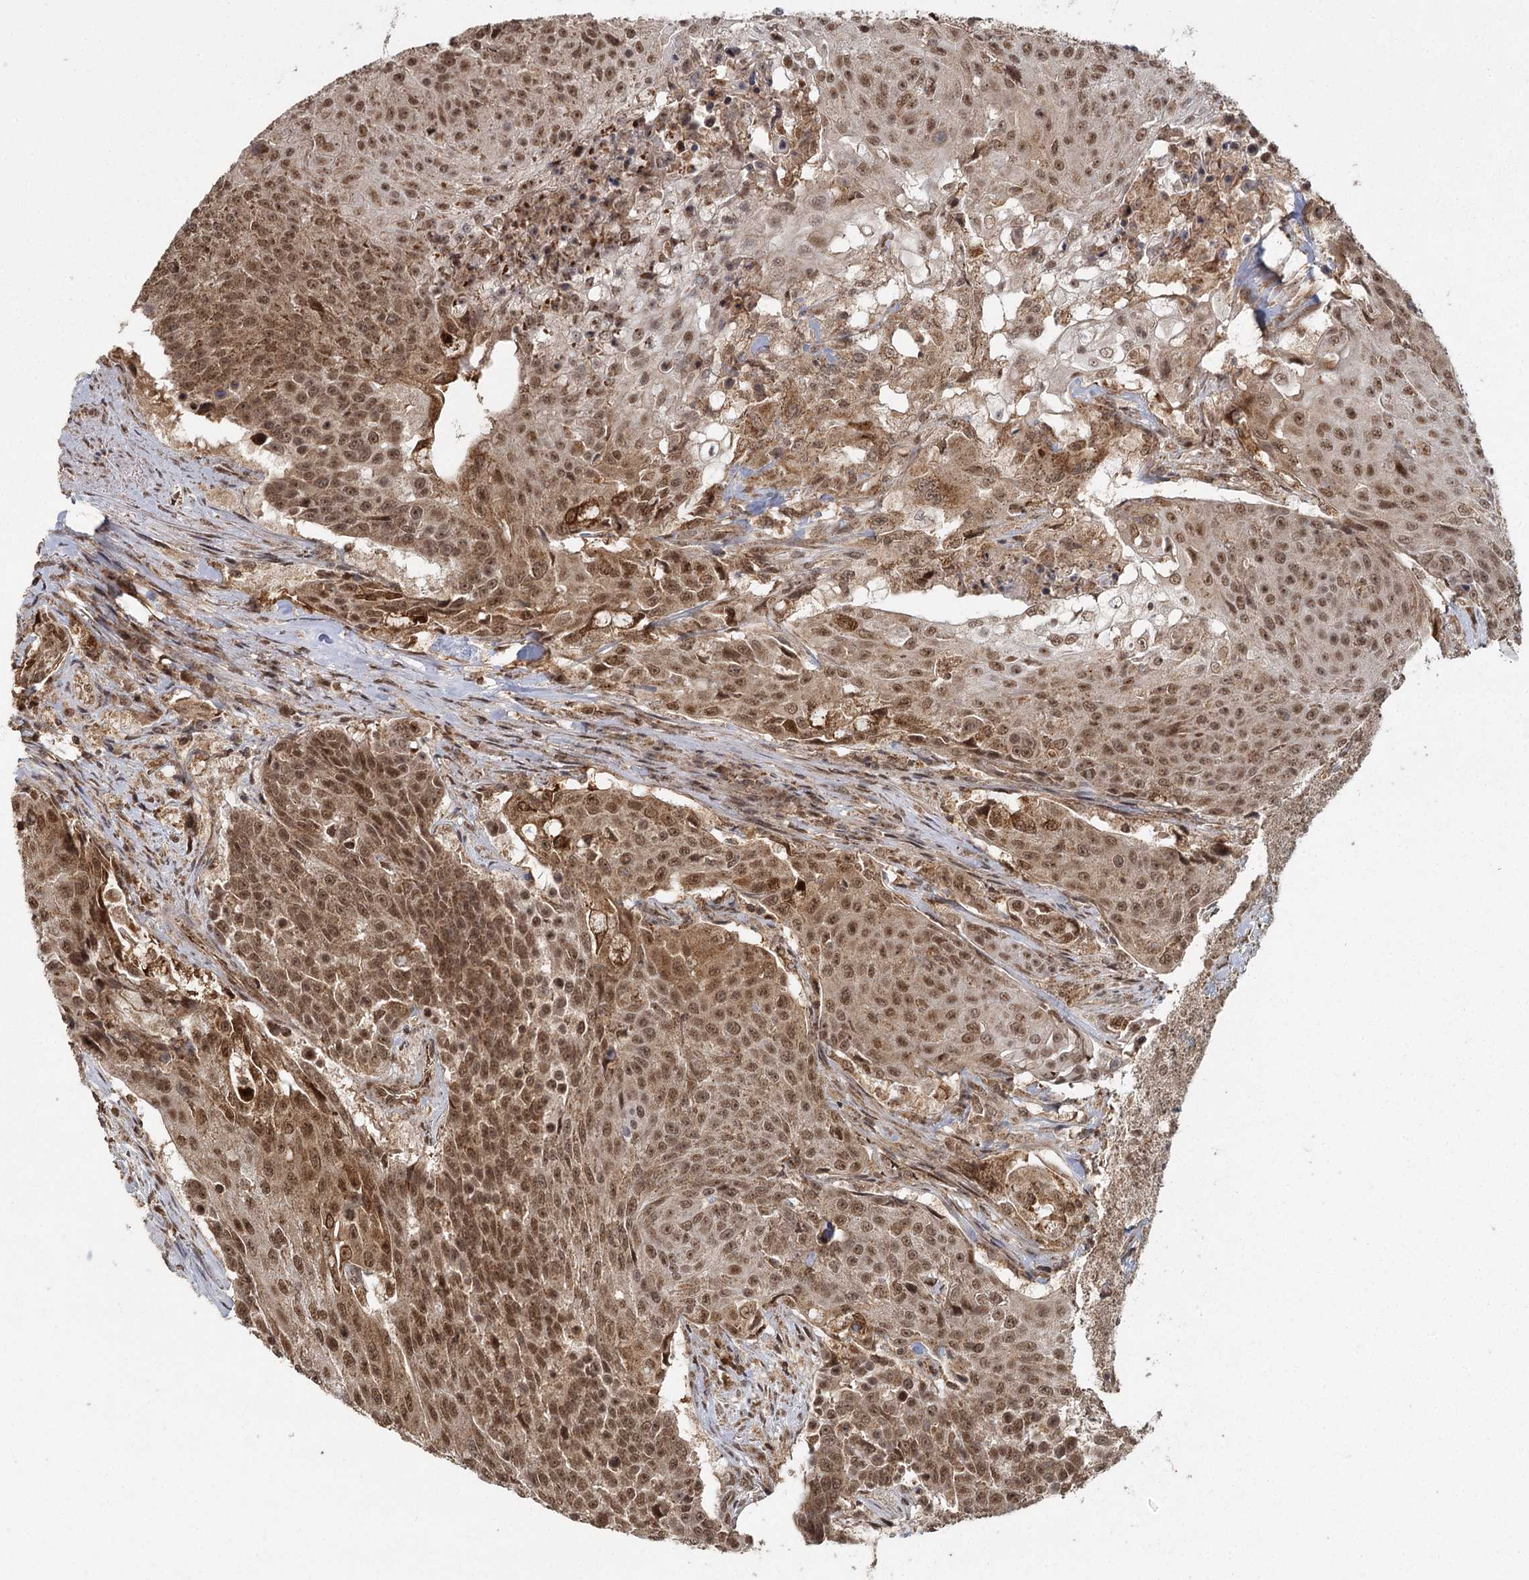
{"staining": {"intensity": "moderate", "quantity": ">75%", "location": "cytoplasmic/membranous,nuclear"}, "tissue": "urothelial cancer", "cell_type": "Tumor cells", "image_type": "cancer", "snomed": [{"axis": "morphology", "description": "Urothelial carcinoma, High grade"}, {"axis": "topography", "description": "Urinary bladder"}], "caption": "Immunohistochemical staining of high-grade urothelial carcinoma displays medium levels of moderate cytoplasmic/membranous and nuclear protein staining in about >75% of tumor cells.", "gene": "MICU1", "patient": {"sex": "female", "age": 63}}